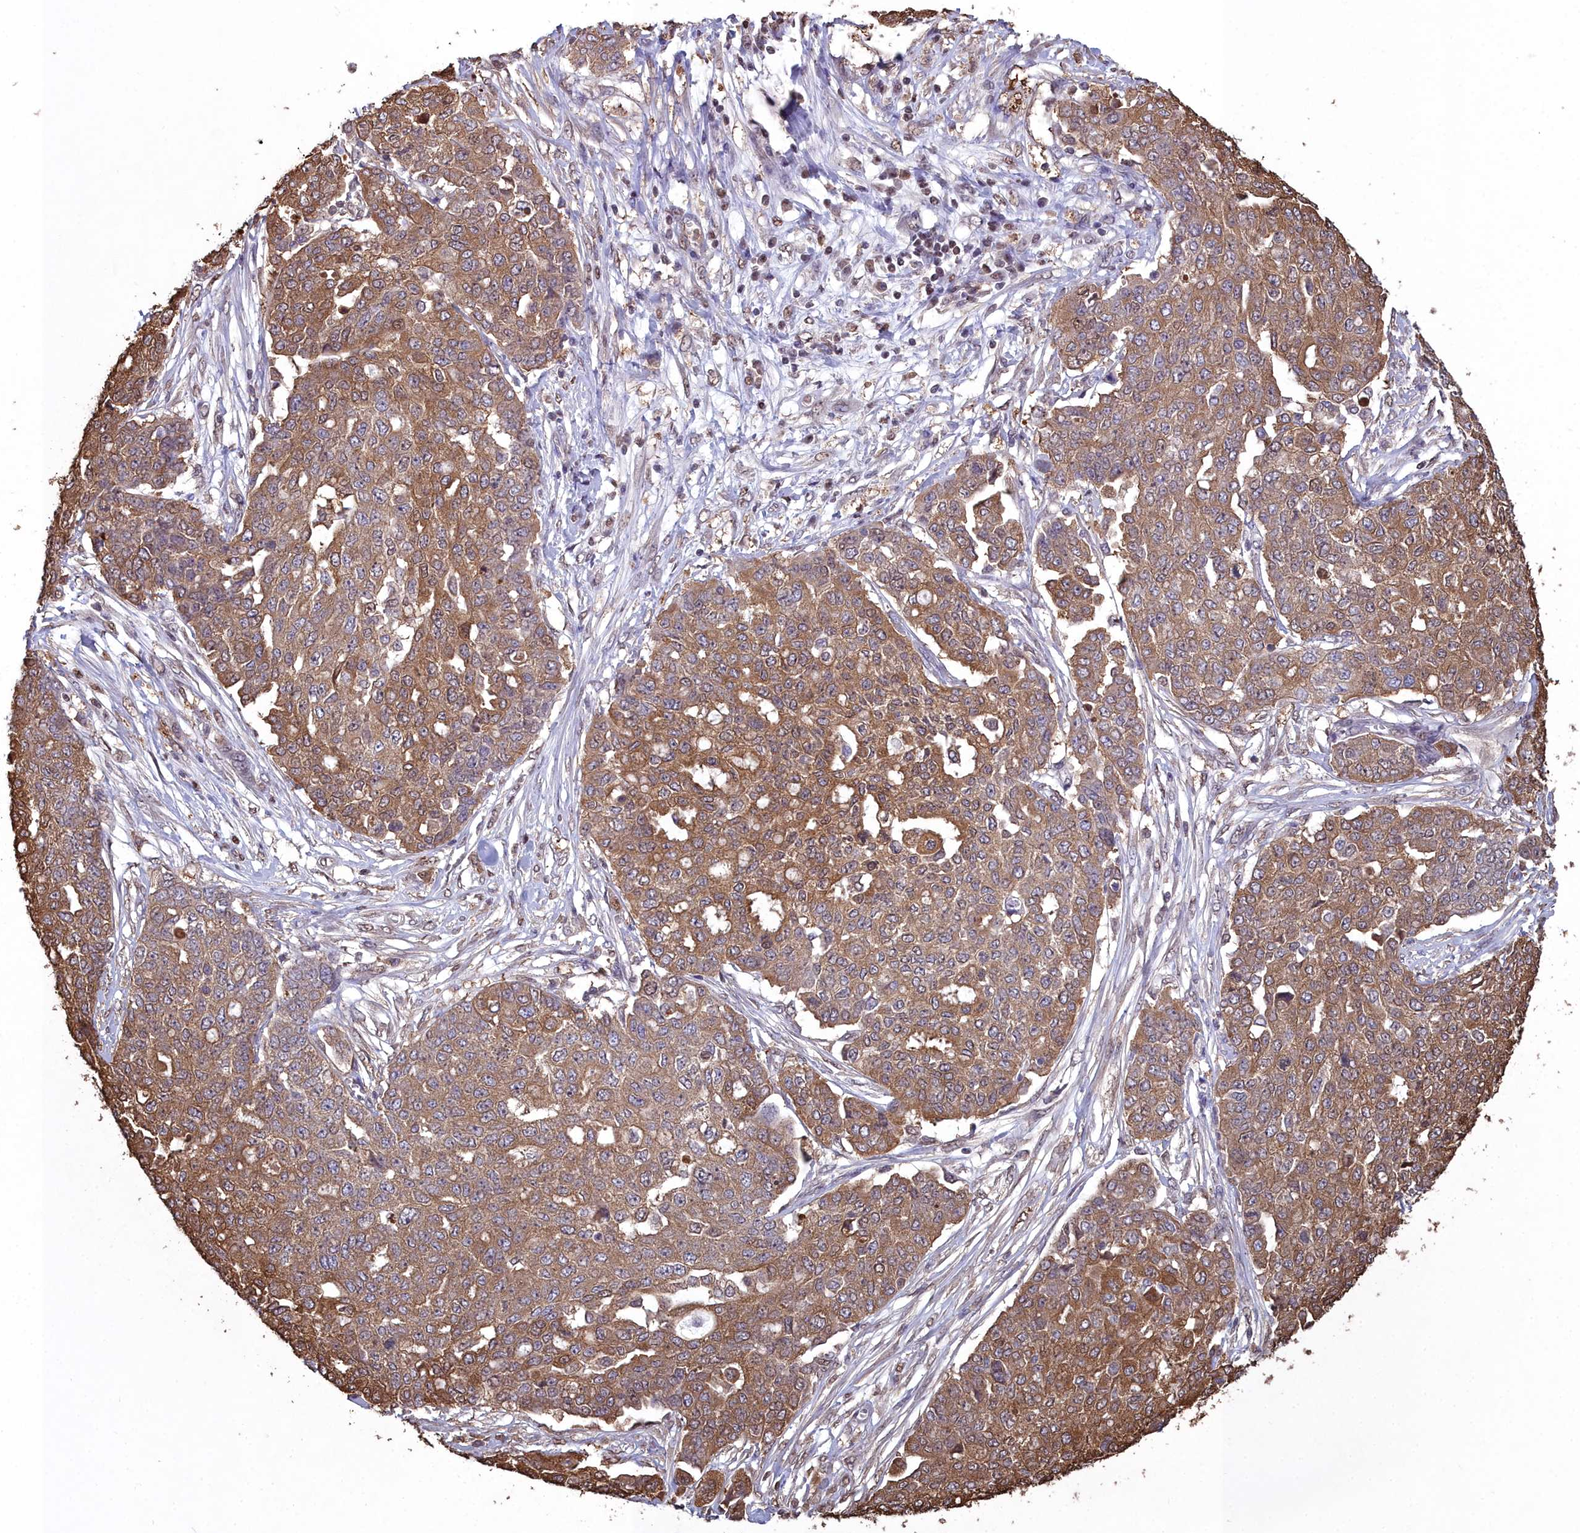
{"staining": {"intensity": "moderate", "quantity": ">75%", "location": "cytoplasmic/membranous"}, "tissue": "ovarian cancer", "cell_type": "Tumor cells", "image_type": "cancer", "snomed": [{"axis": "morphology", "description": "Cystadenocarcinoma, serous, NOS"}, {"axis": "topography", "description": "Soft tissue"}, {"axis": "topography", "description": "Ovary"}], "caption": "Immunohistochemistry (IHC) (DAB) staining of human ovarian cancer (serous cystadenocarcinoma) demonstrates moderate cytoplasmic/membranous protein expression in approximately >75% of tumor cells.", "gene": "GAPDH", "patient": {"sex": "female", "age": 57}}